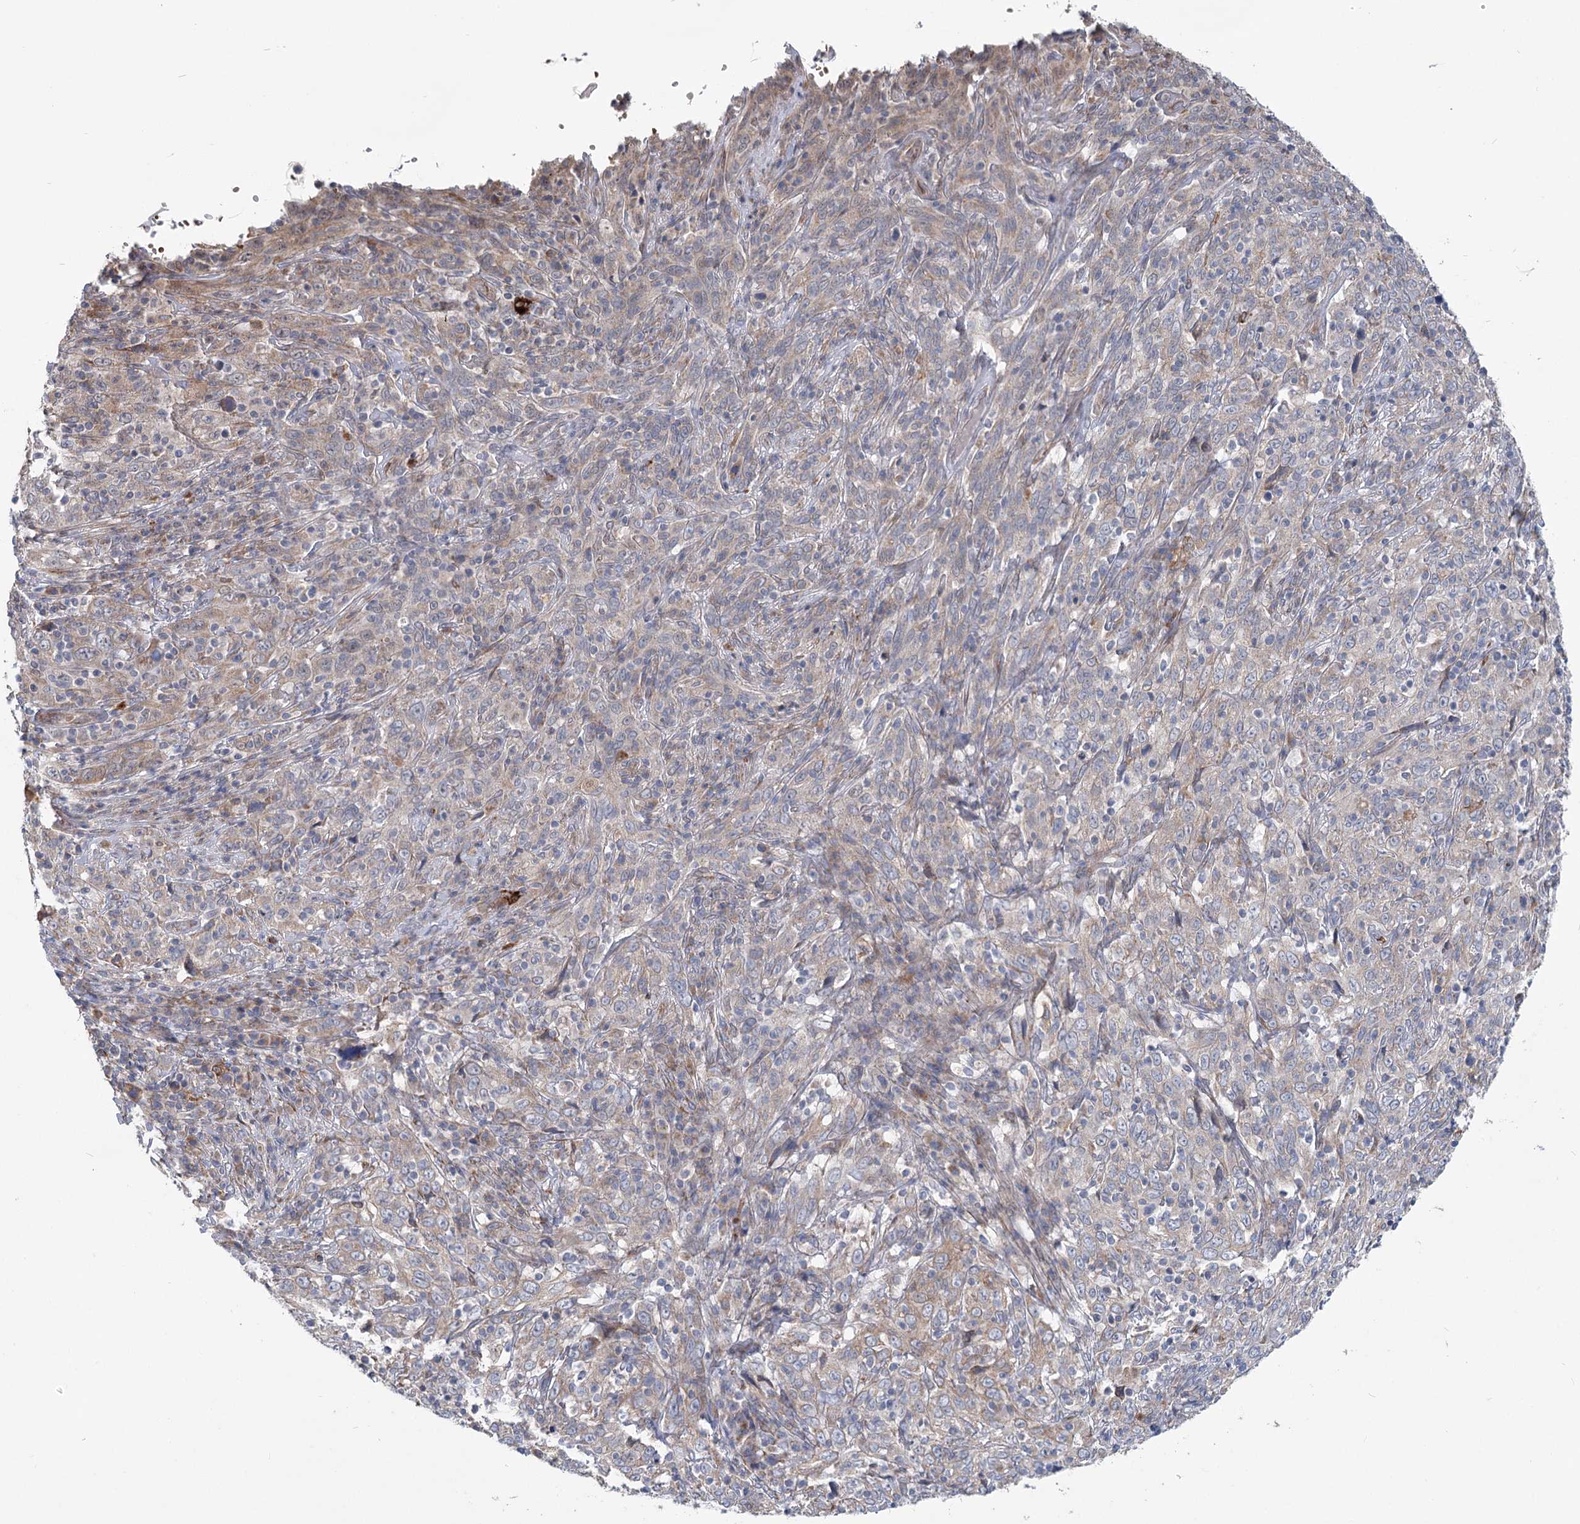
{"staining": {"intensity": "weak", "quantity": "25%-75%", "location": "cytoplasmic/membranous"}, "tissue": "cervical cancer", "cell_type": "Tumor cells", "image_type": "cancer", "snomed": [{"axis": "morphology", "description": "Squamous cell carcinoma, NOS"}, {"axis": "topography", "description": "Cervix"}], "caption": "Immunohistochemical staining of human cervical squamous cell carcinoma demonstrates low levels of weak cytoplasmic/membranous protein staining in approximately 25%-75% of tumor cells.", "gene": "CIB4", "patient": {"sex": "female", "age": 46}}